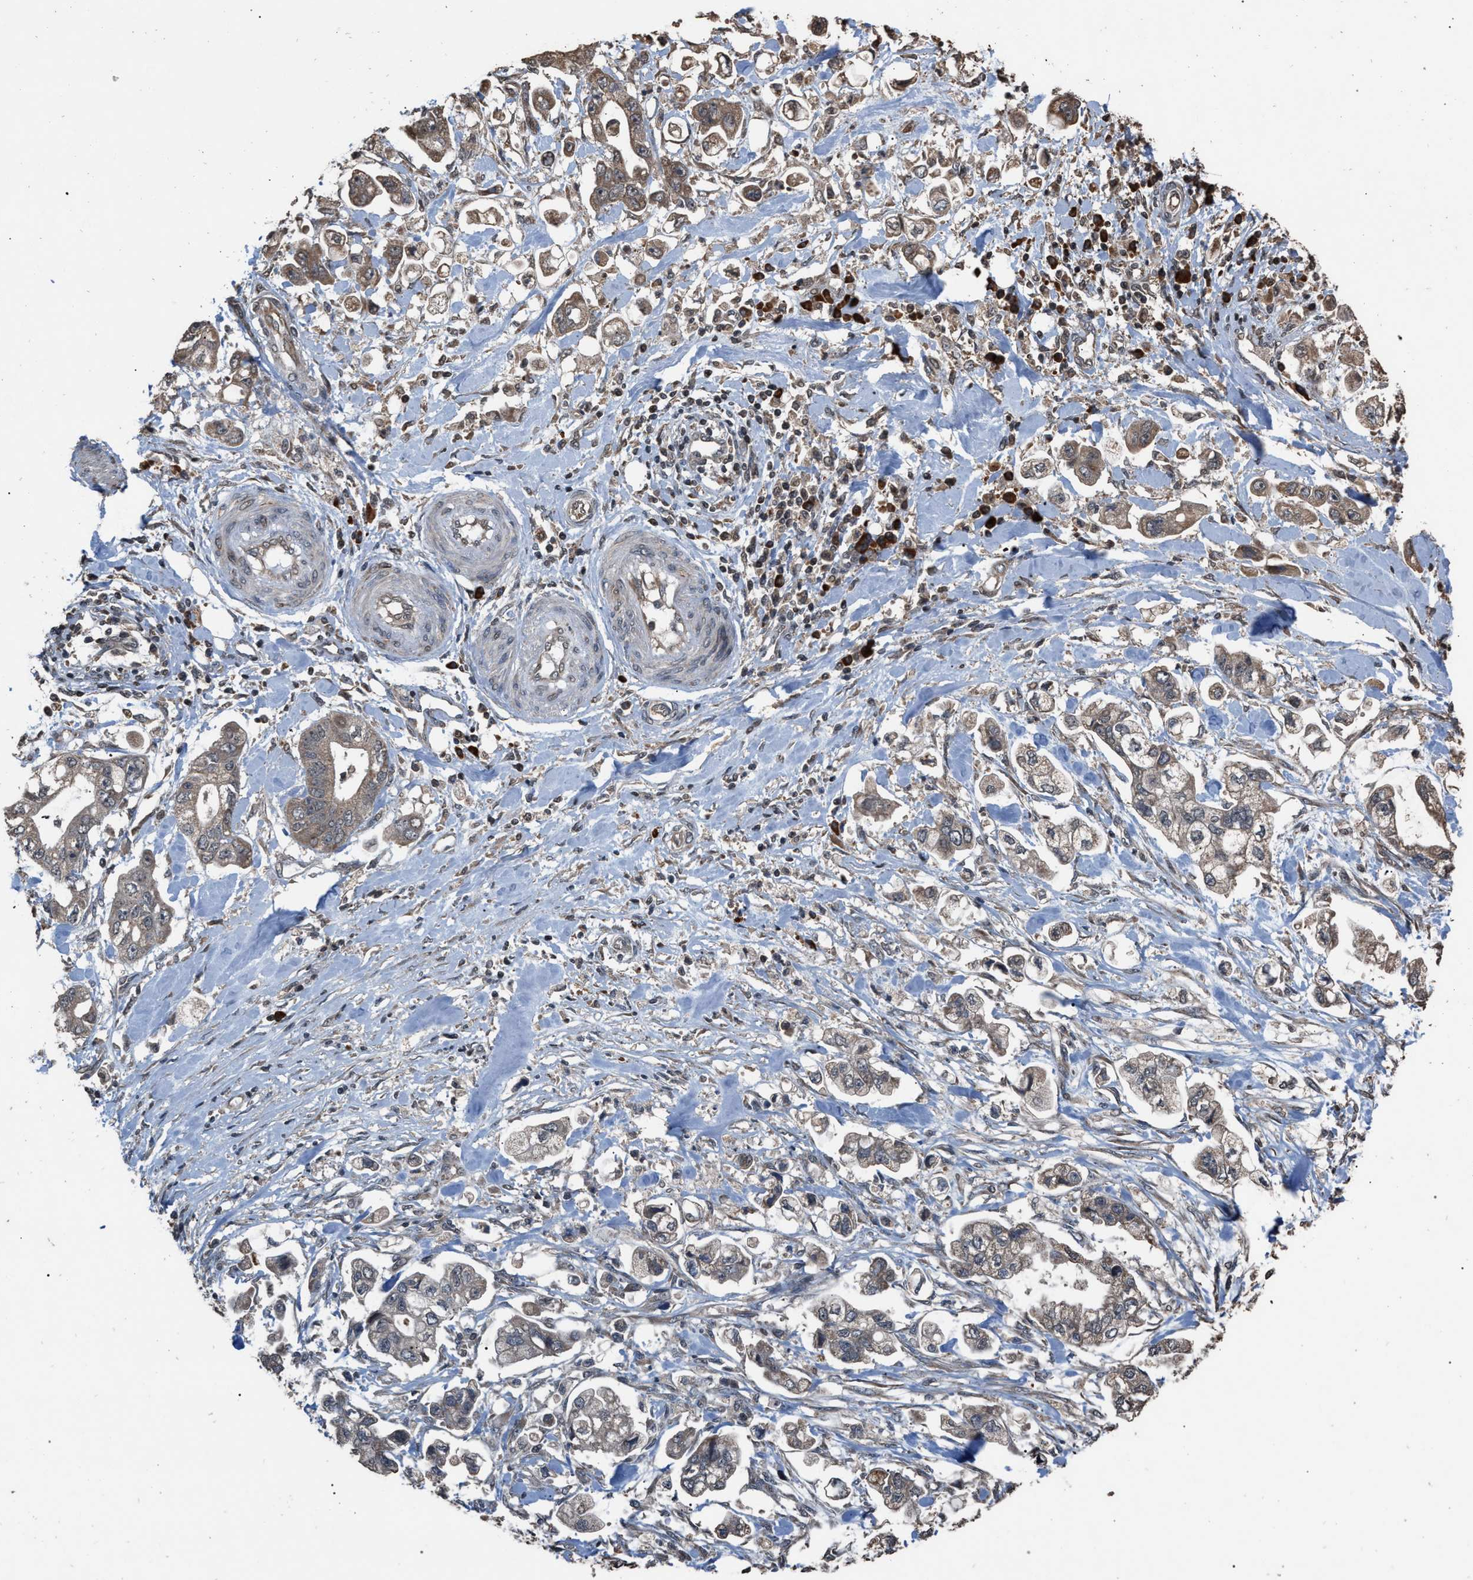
{"staining": {"intensity": "weak", "quantity": "25%-75%", "location": "cytoplasmic/membranous"}, "tissue": "stomach cancer", "cell_type": "Tumor cells", "image_type": "cancer", "snomed": [{"axis": "morphology", "description": "Normal tissue, NOS"}, {"axis": "morphology", "description": "Adenocarcinoma, NOS"}, {"axis": "topography", "description": "Stomach"}], "caption": "Immunohistochemical staining of stomach adenocarcinoma shows low levels of weak cytoplasmic/membranous protein expression in approximately 25%-75% of tumor cells. Using DAB (3,3'-diaminobenzidine) (brown) and hematoxylin (blue) stains, captured at high magnification using brightfield microscopy.", "gene": "NAA35", "patient": {"sex": "male", "age": 62}}